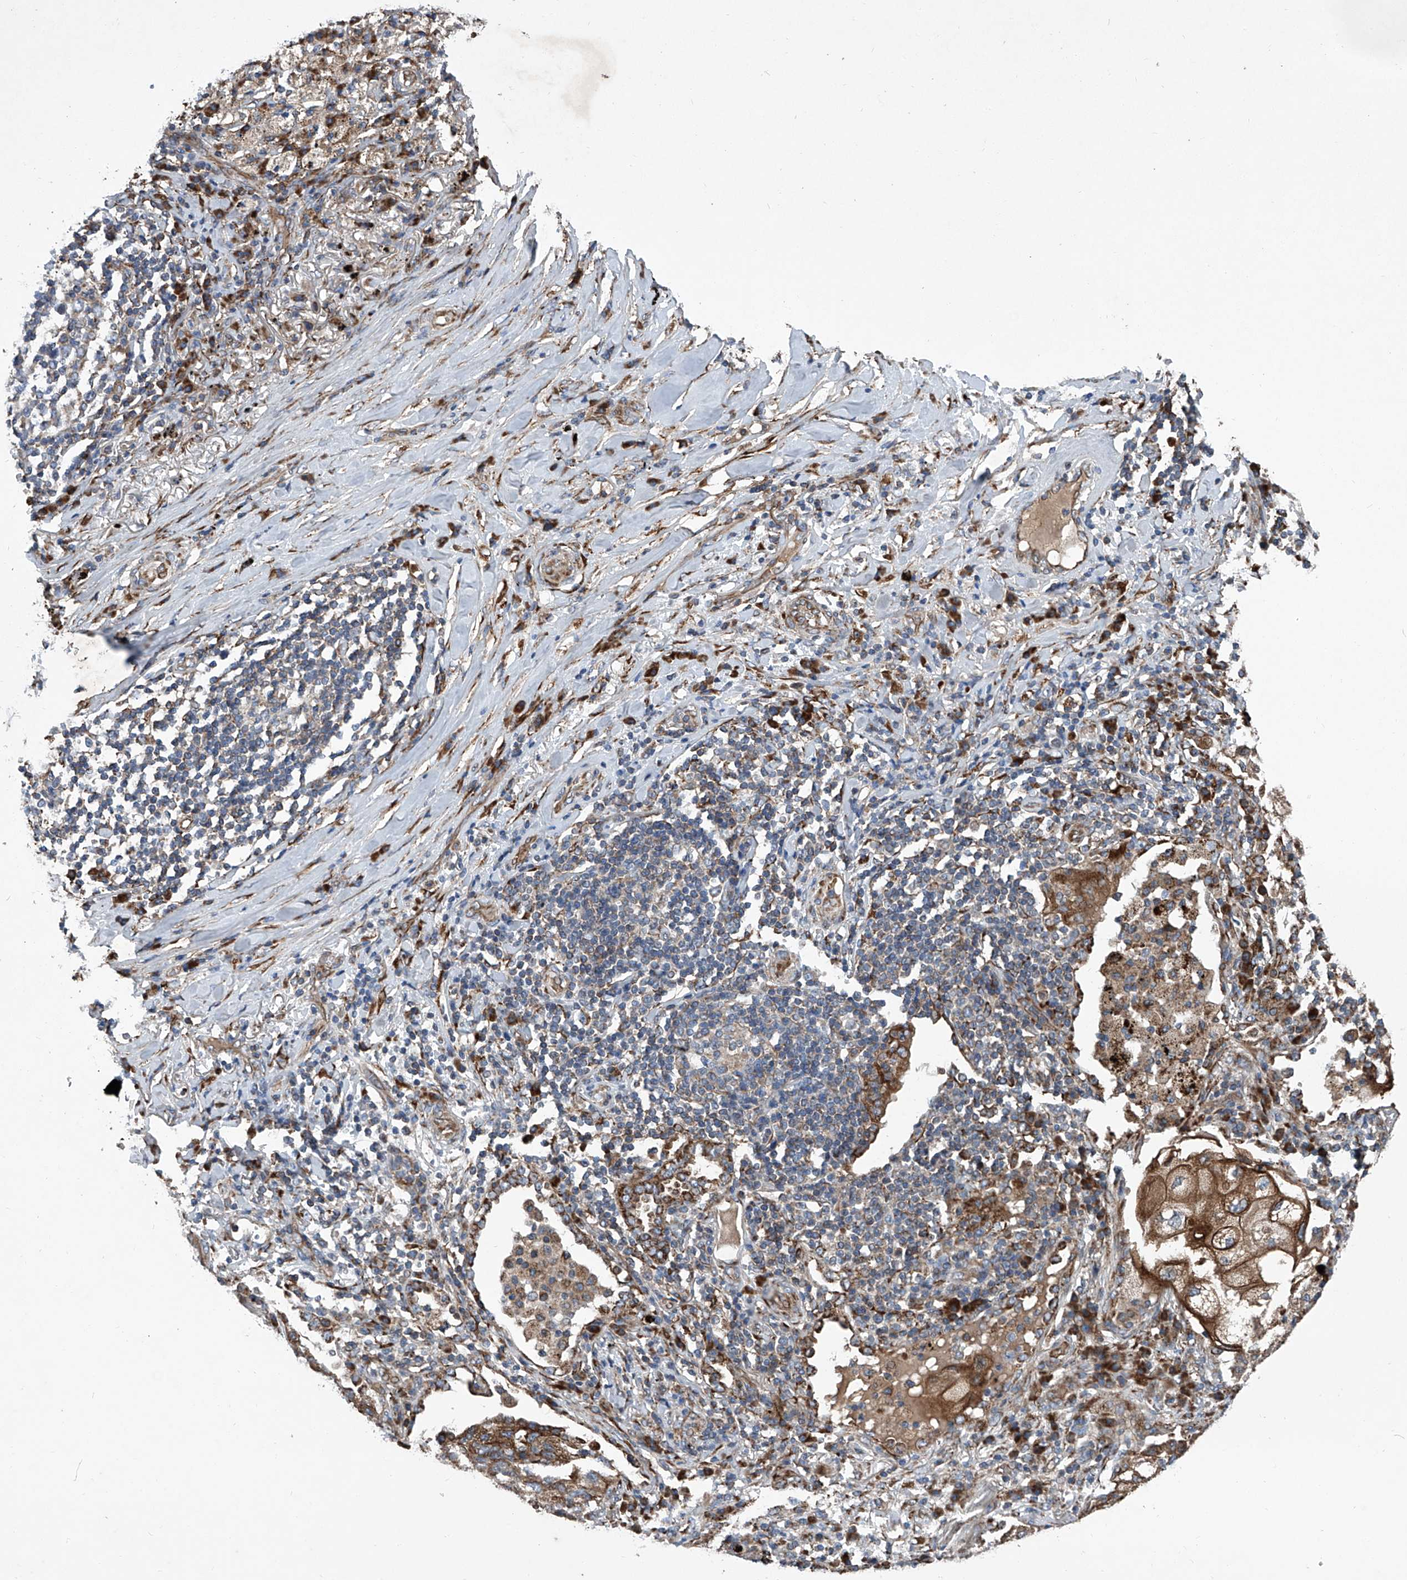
{"staining": {"intensity": "moderate", "quantity": ">75%", "location": "cytoplasmic/membranous"}, "tissue": "lung cancer", "cell_type": "Tumor cells", "image_type": "cancer", "snomed": [{"axis": "morphology", "description": "Squamous cell carcinoma, NOS"}, {"axis": "topography", "description": "Lung"}], "caption": "Human lung cancer (squamous cell carcinoma) stained with a brown dye shows moderate cytoplasmic/membranous positive staining in about >75% of tumor cells.", "gene": "ASCC3", "patient": {"sex": "female", "age": 63}}